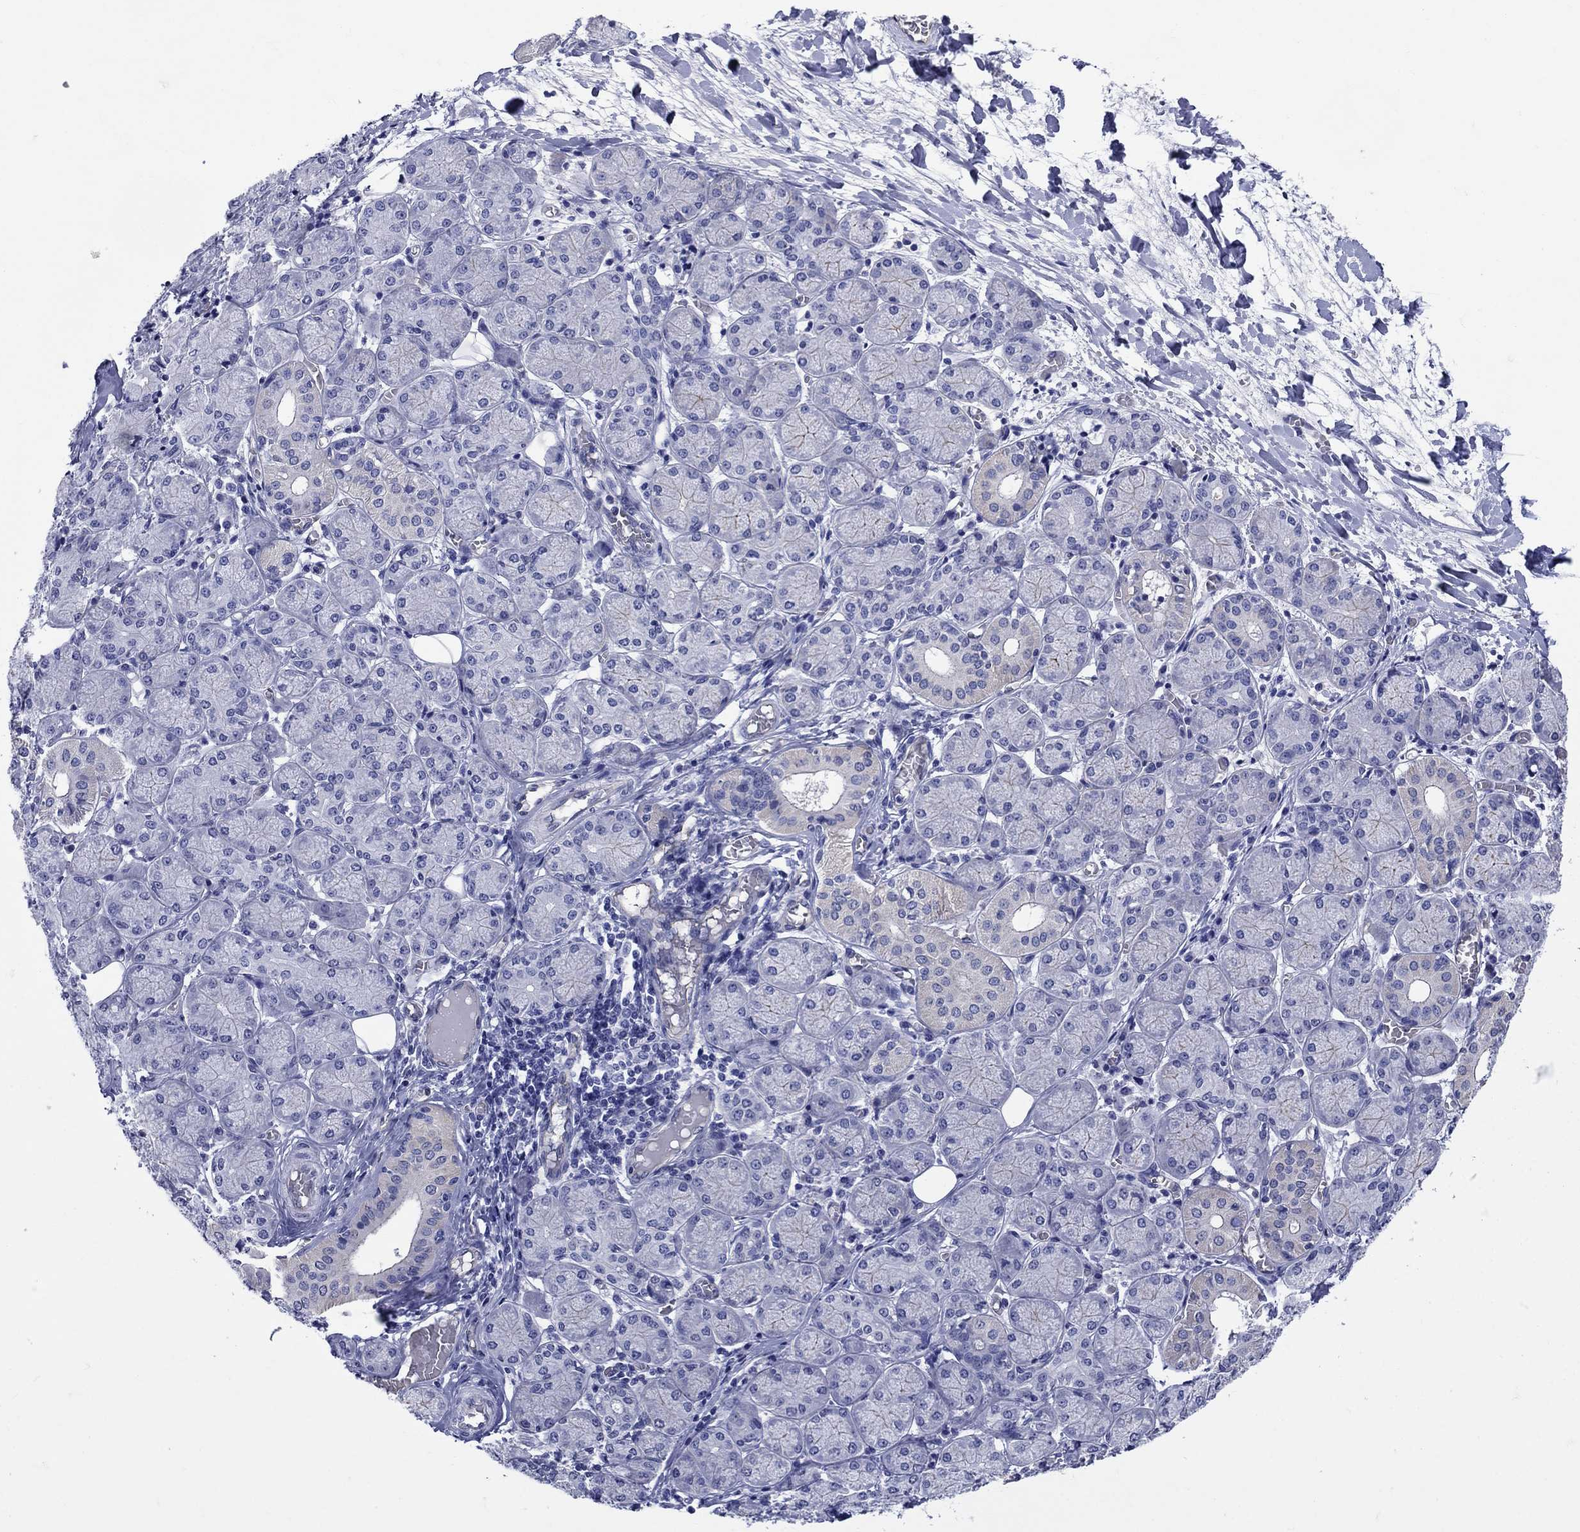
{"staining": {"intensity": "negative", "quantity": "none", "location": "none"}, "tissue": "salivary gland", "cell_type": "Glandular cells", "image_type": "normal", "snomed": [{"axis": "morphology", "description": "Normal tissue, NOS"}, {"axis": "topography", "description": "Salivary gland"}, {"axis": "topography", "description": "Peripheral nerve tissue"}], "caption": "A histopathology image of salivary gland stained for a protein exhibits no brown staining in glandular cells. (Brightfield microscopy of DAB IHC at high magnification).", "gene": "SMCP", "patient": {"sex": "female", "age": 24}}